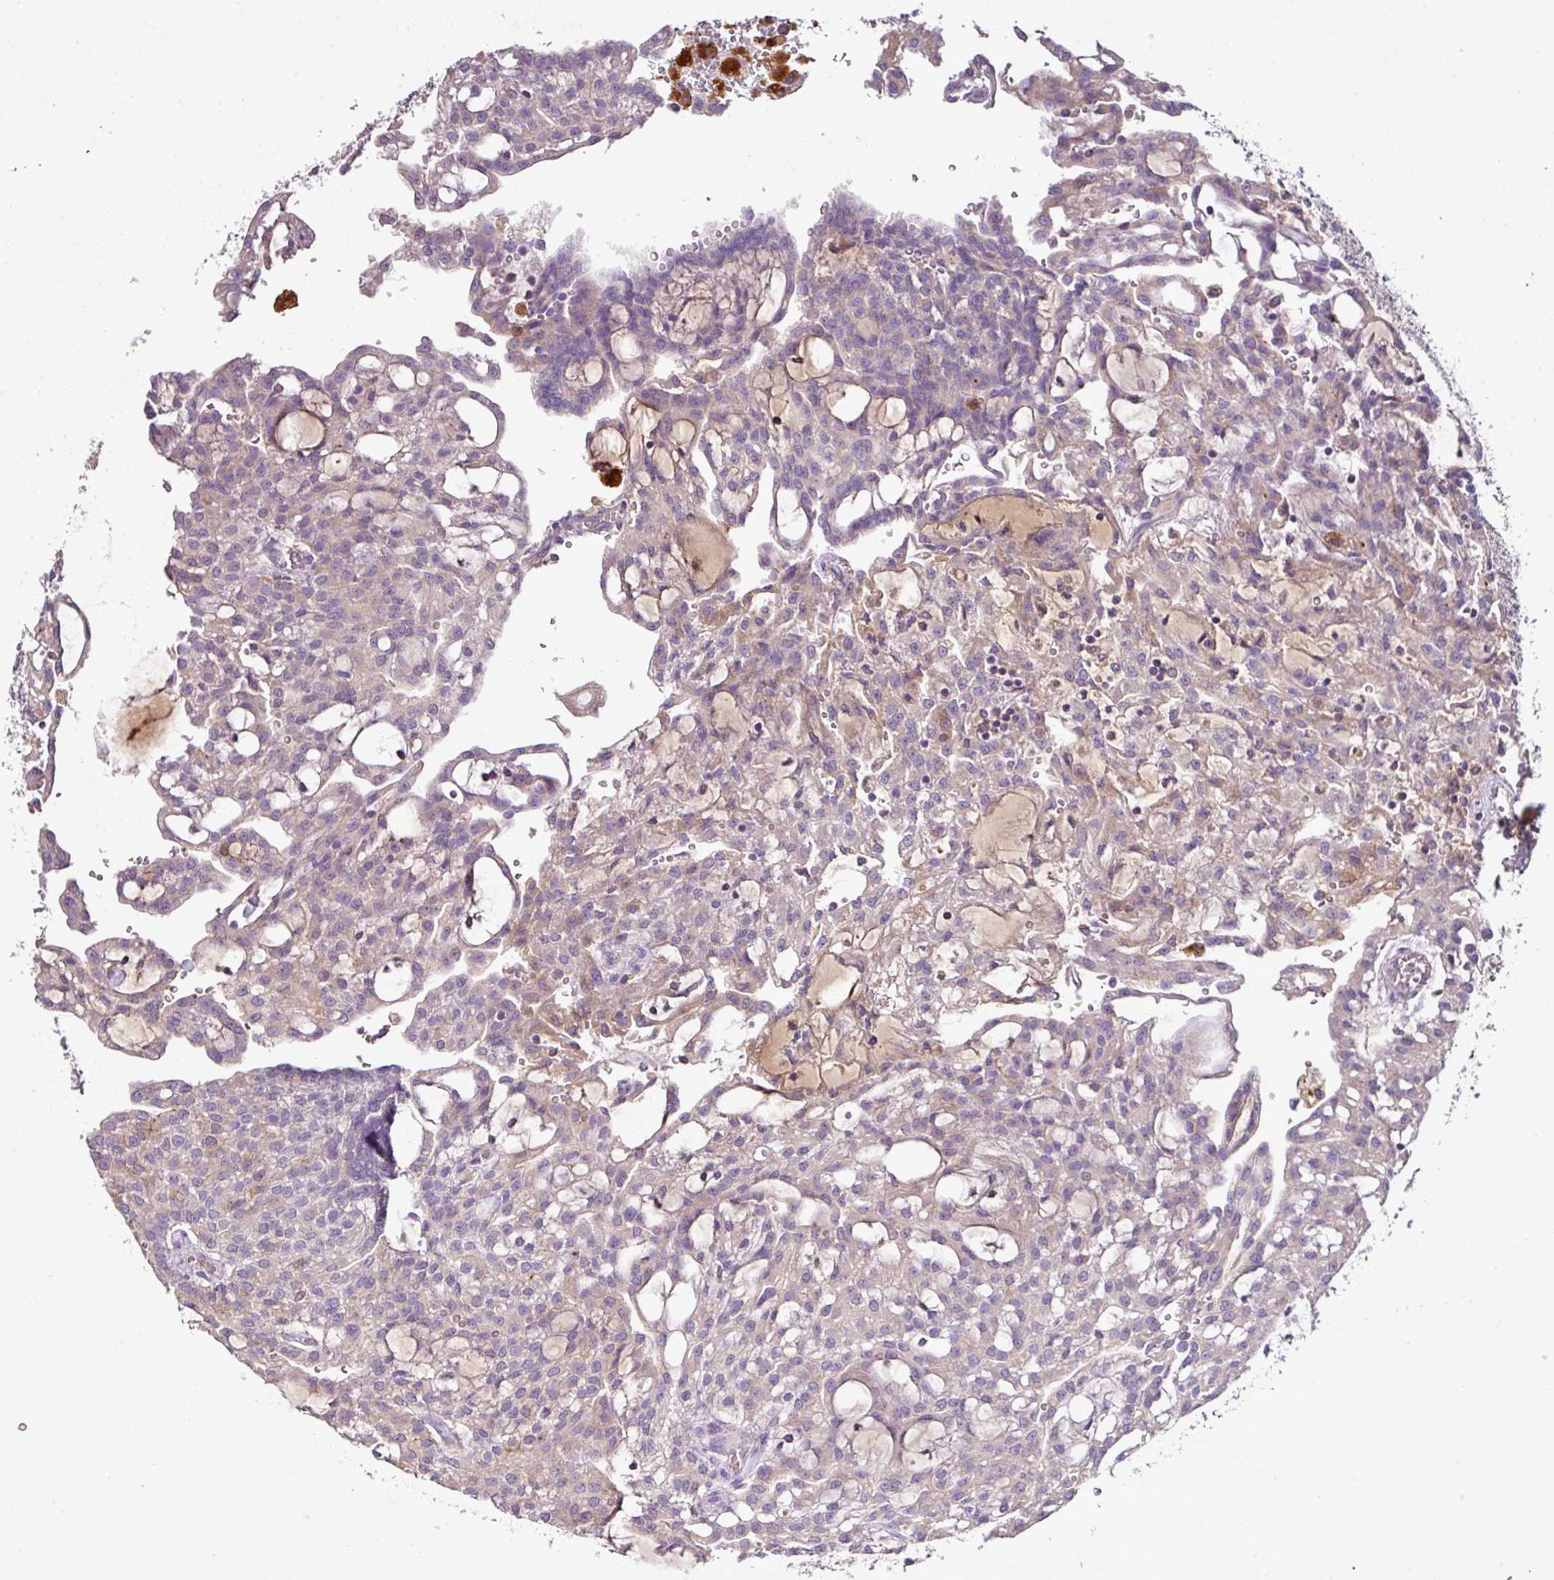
{"staining": {"intensity": "weak", "quantity": ">75%", "location": "cytoplasmic/membranous"}, "tissue": "renal cancer", "cell_type": "Tumor cells", "image_type": "cancer", "snomed": [{"axis": "morphology", "description": "Adenocarcinoma, NOS"}, {"axis": "topography", "description": "Kidney"}], "caption": "There is low levels of weak cytoplasmic/membranous expression in tumor cells of renal cancer, as demonstrated by immunohistochemical staining (brown color).", "gene": "CAB39L", "patient": {"sex": "male", "age": 63}}